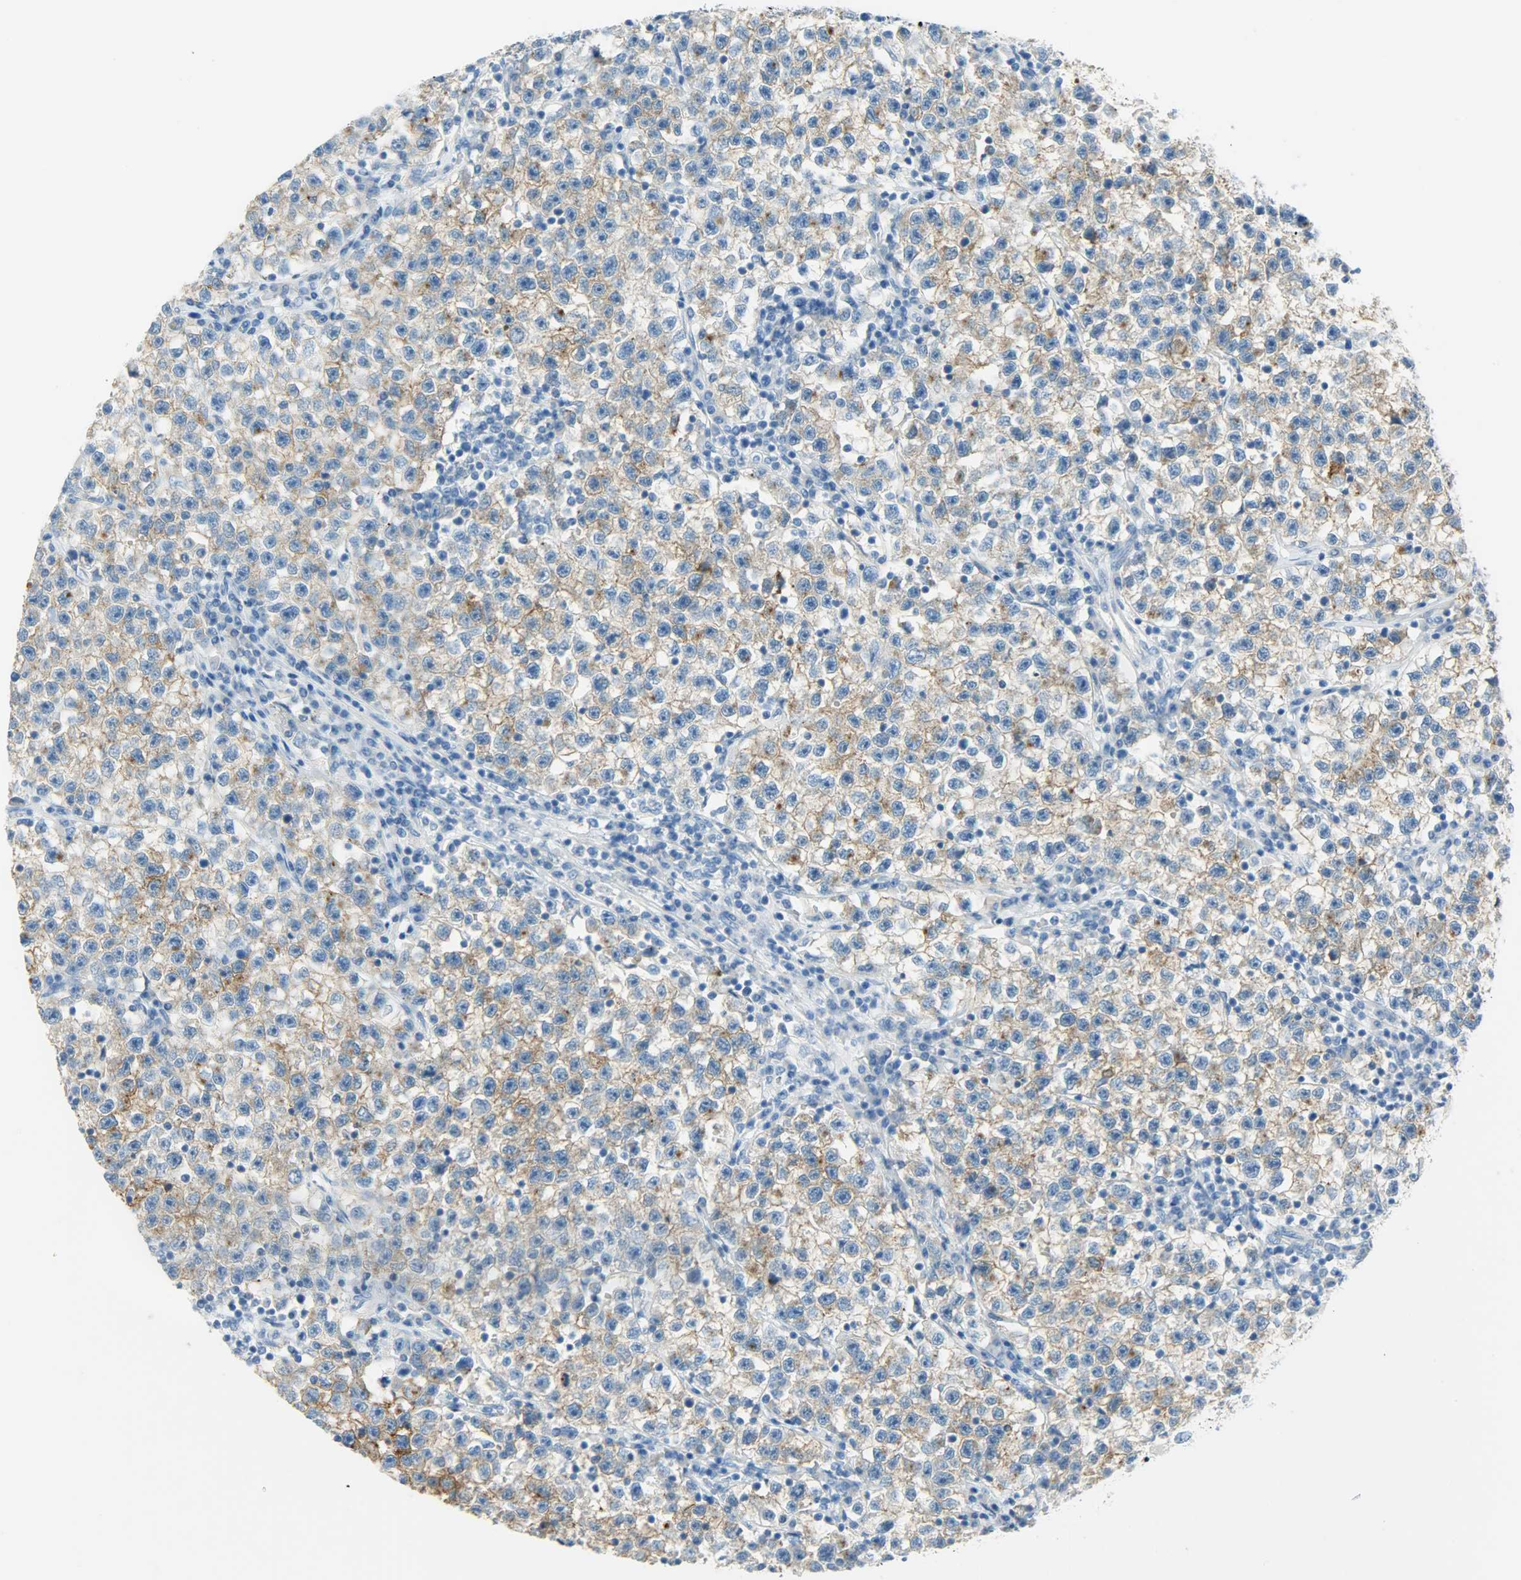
{"staining": {"intensity": "moderate", "quantity": ">75%", "location": "cytoplasmic/membranous"}, "tissue": "testis cancer", "cell_type": "Tumor cells", "image_type": "cancer", "snomed": [{"axis": "morphology", "description": "Seminoma, NOS"}, {"axis": "topography", "description": "Testis"}], "caption": "Testis cancer stained with a brown dye reveals moderate cytoplasmic/membranous positive expression in approximately >75% of tumor cells.", "gene": "PROM1", "patient": {"sex": "male", "age": 22}}